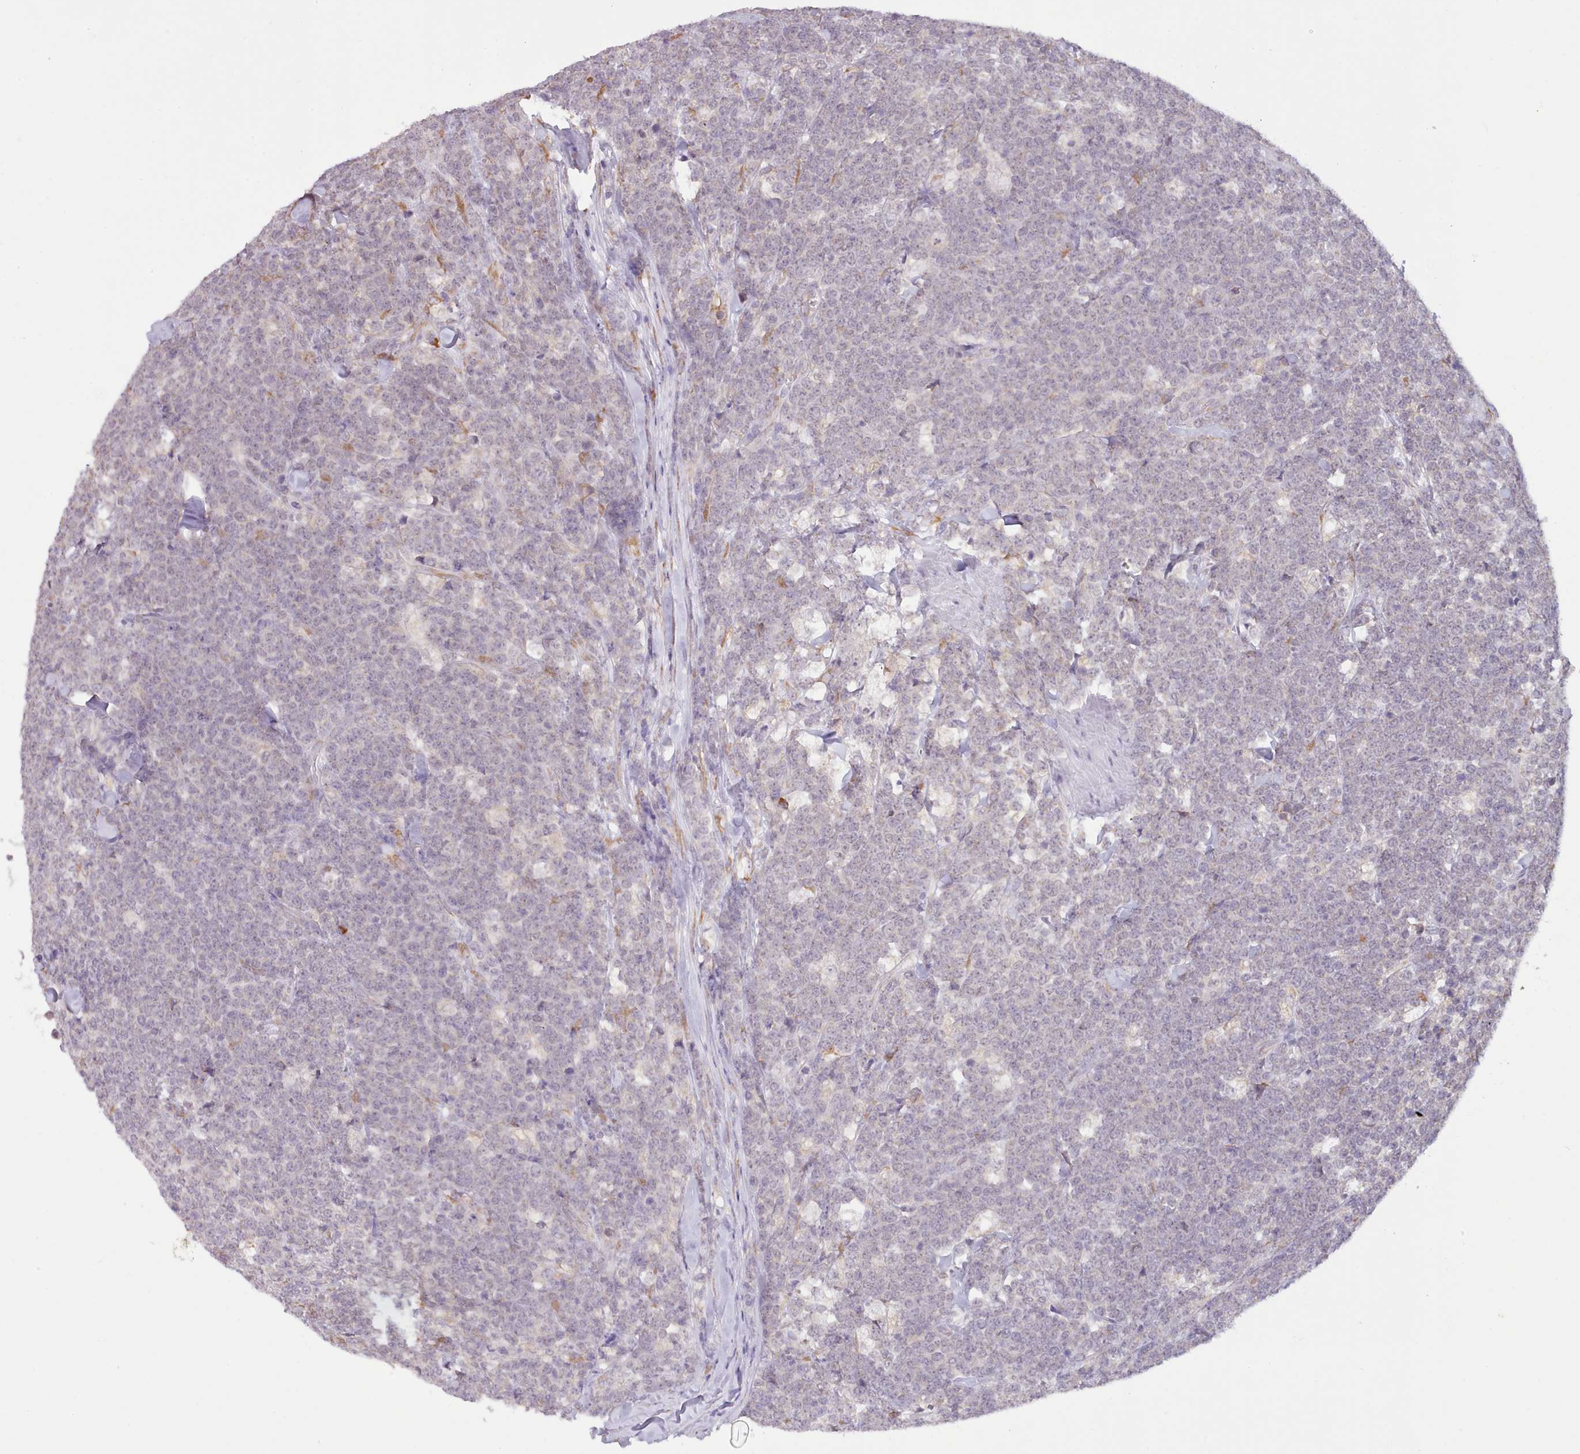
{"staining": {"intensity": "negative", "quantity": "none", "location": "none"}, "tissue": "lymphoma", "cell_type": "Tumor cells", "image_type": "cancer", "snomed": [{"axis": "morphology", "description": "Malignant lymphoma, non-Hodgkin's type, High grade"}, {"axis": "topography", "description": "Small intestine"}, {"axis": "topography", "description": "Colon"}], "caption": "An image of high-grade malignant lymphoma, non-Hodgkin's type stained for a protein demonstrates no brown staining in tumor cells.", "gene": "SEC61B", "patient": {"sex": "male", "age": 8}}